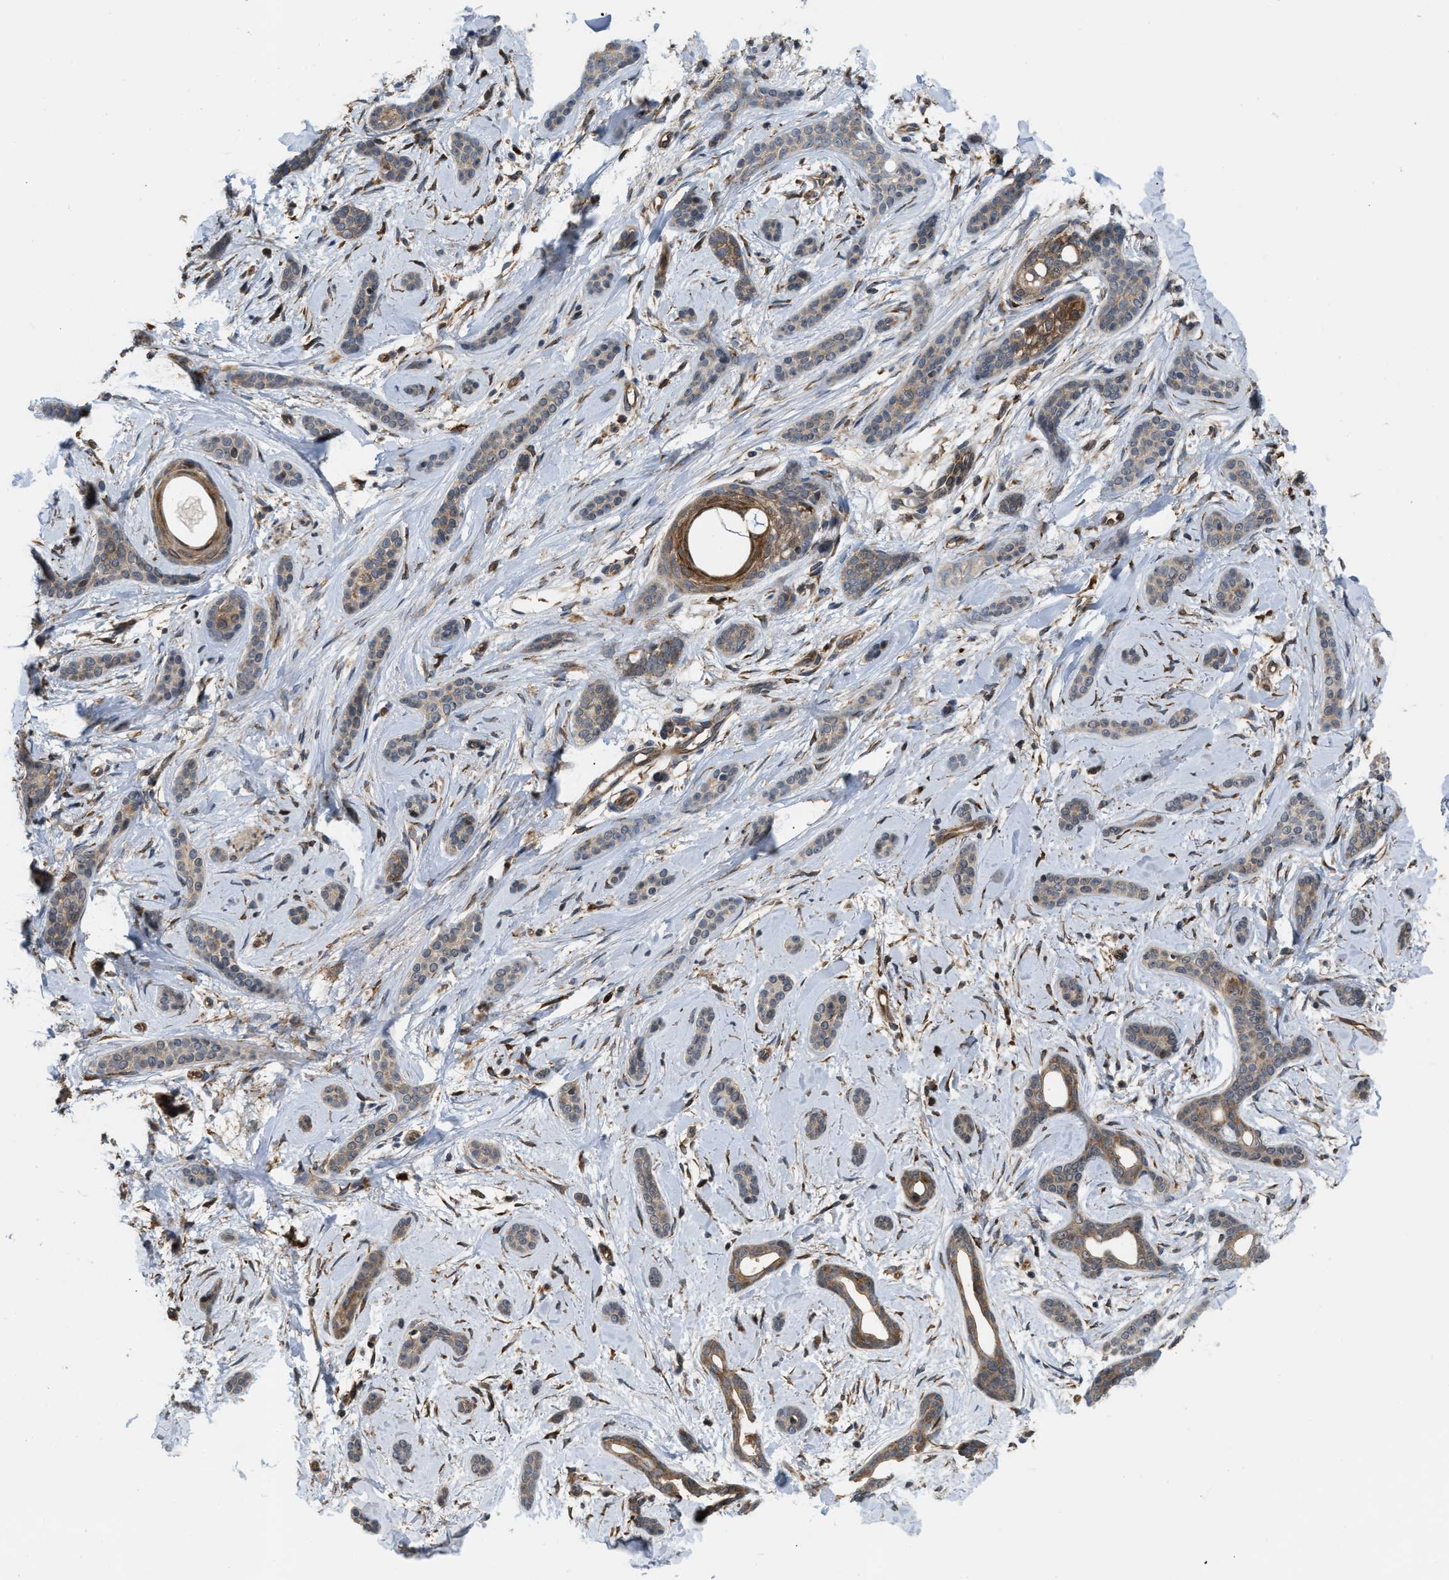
{"staining": {"intensity": "weak", "quantity": "25%-75%", "location": "cytoplasmic/membranous"}, "tissue": "skin cancer", "cell_type": "Tumor cells", "image_type": "cancer", "snomed": [{"axis": "morphology", "description": "Basal cell carcinoma"}, {"axis": "morphology", "description": "Adnexal tumor, benign"}, {"axis": "topography", "description": "Skin"}], "caption": "A brown stain shows weak cytoplasmic/membranous expression of a protein in benign adnexal tumor (skin) tumor cells.", "gene": "IQCE", "patient": {"sex": "female", "age": 42}}